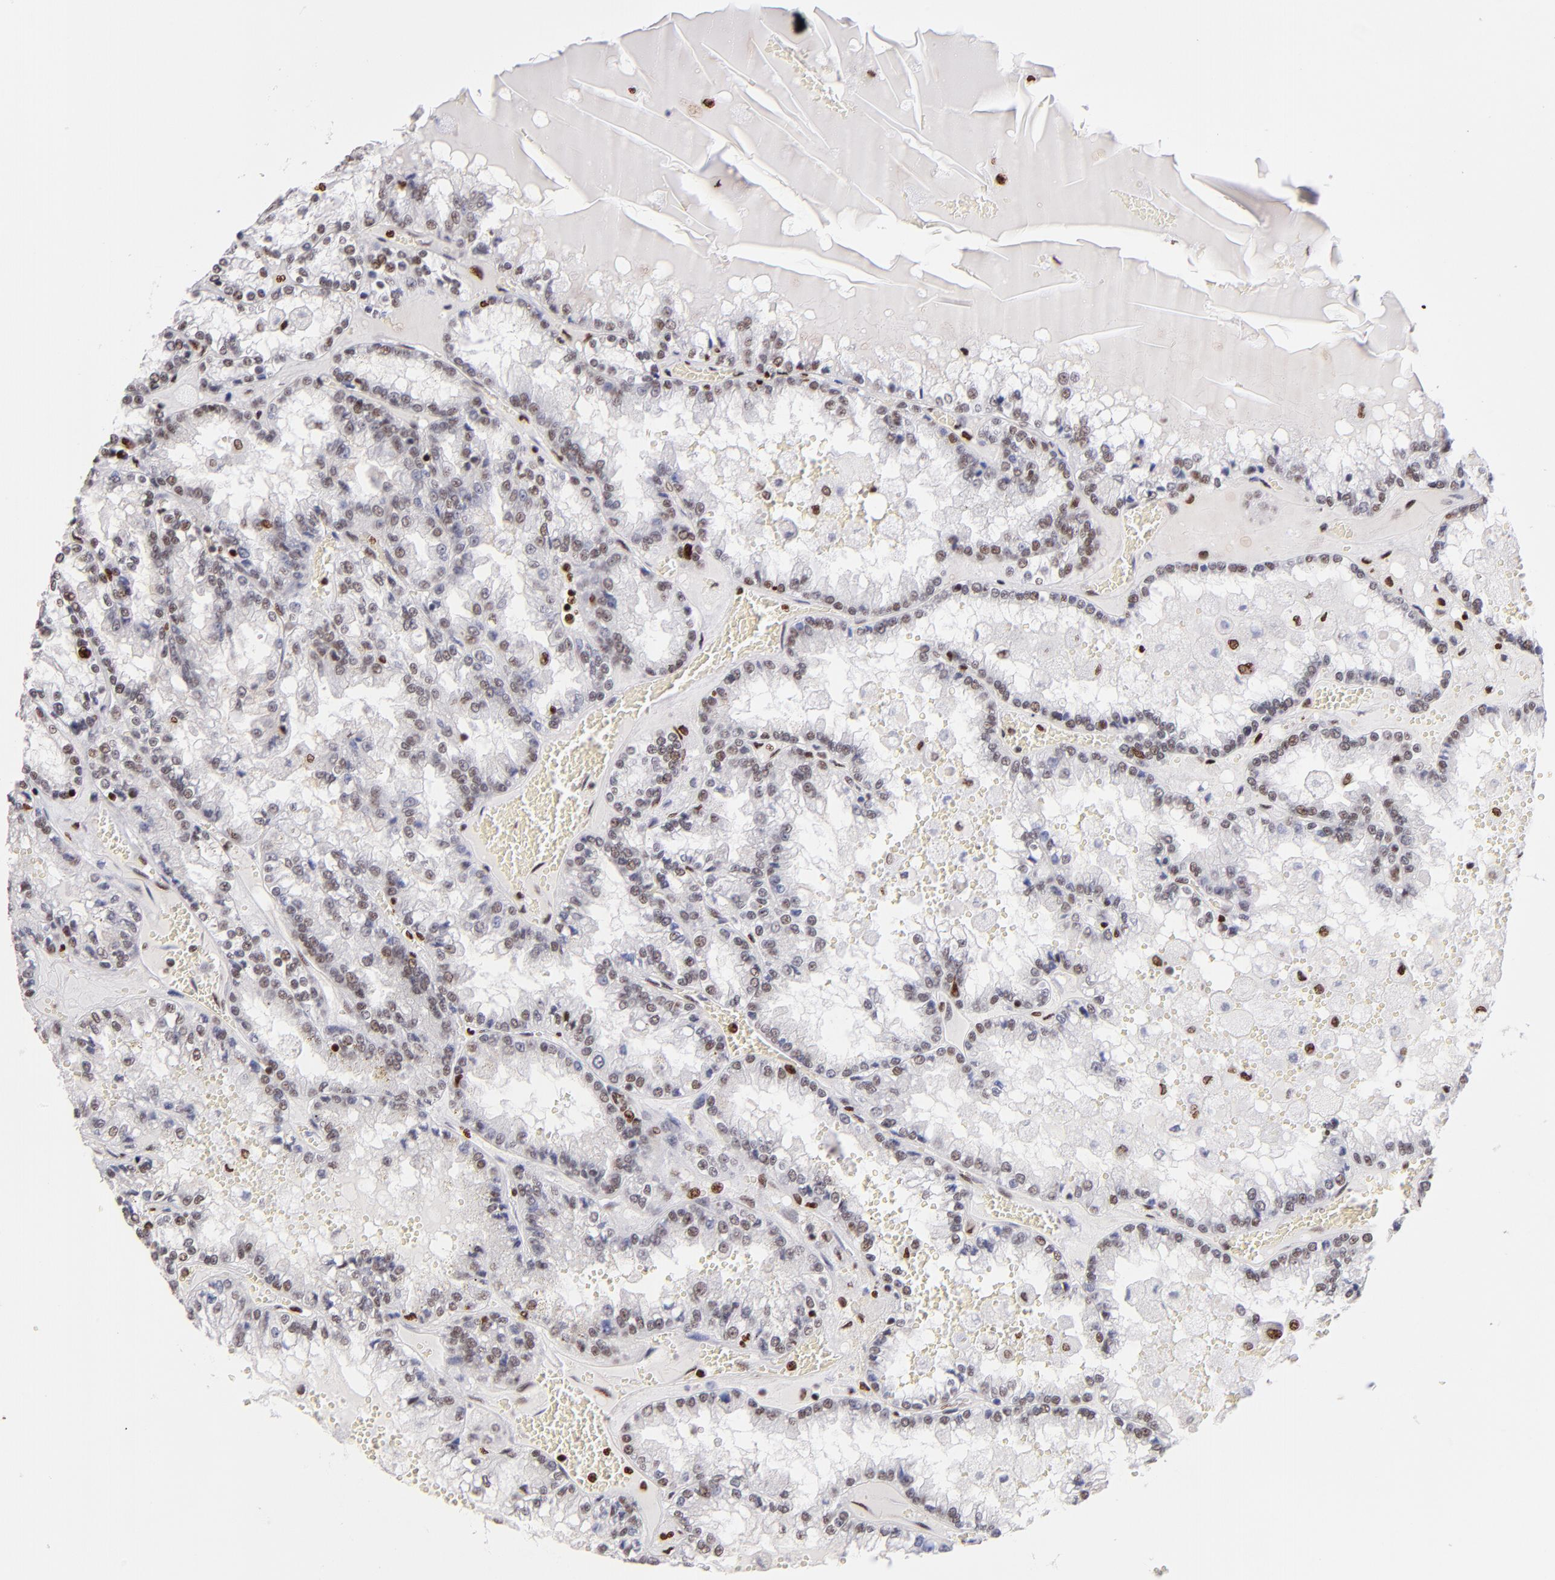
{"staining": {"intensity": "moderate", "quantity": "25%-75%", "location": "nuclear"}, "tissue": "renal cancer", "cell_type": "Tumor cells", "image_type": "cancer", "snomed": [{"axis": "morphology", "description": "Adenocarcinoma, NOS"}, {"axis": "topography", "description": "Kidney"}], "caption": "Adenocarcinoma (renal) stained with a protein marker reveals moderate staining in tumor cells.", "gene": "POLA1", "patient": {"sex": "female", "age": 56}}